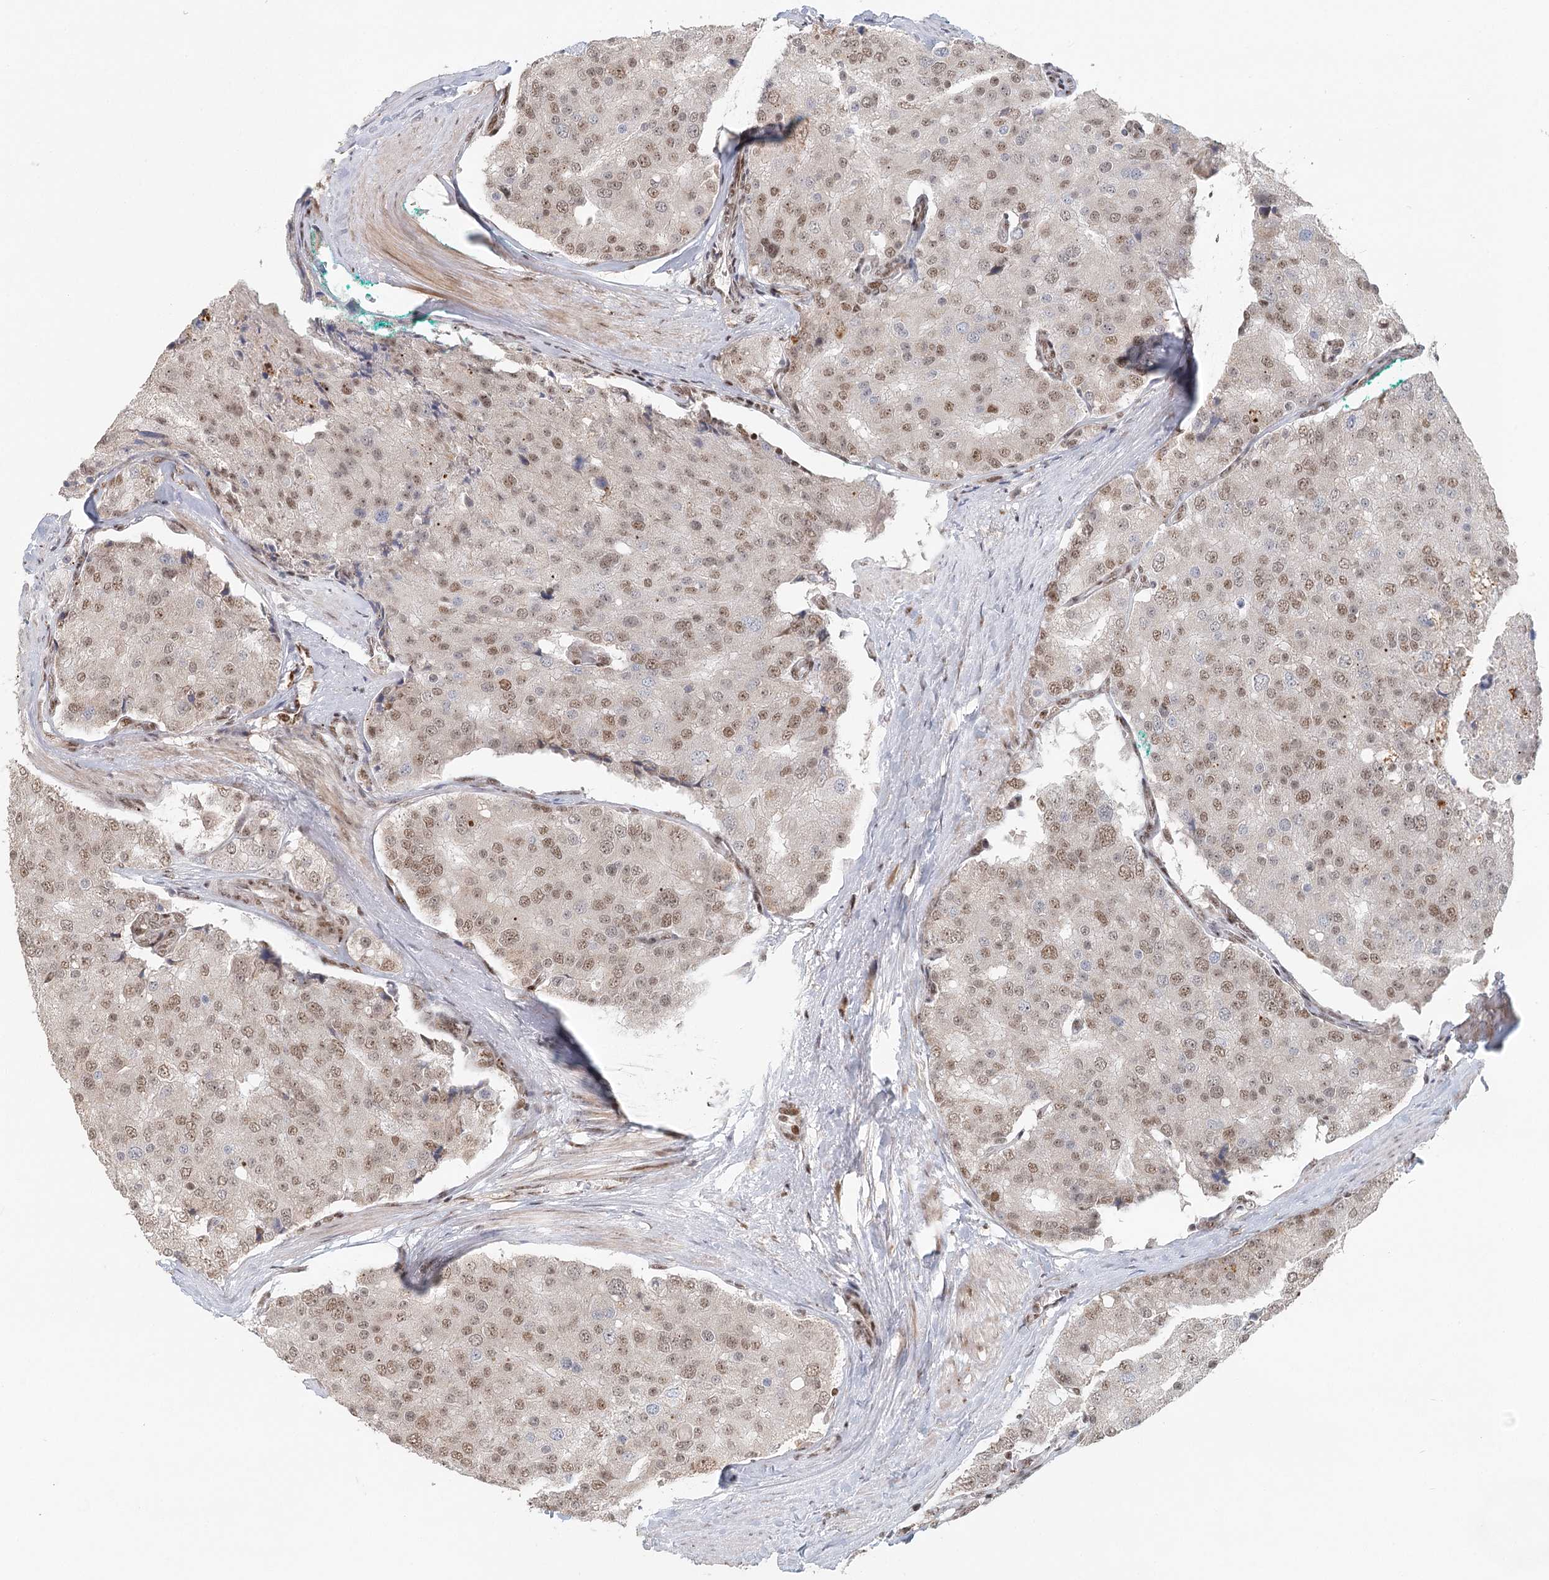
{"staining": {"intensity": "weak", "quantity": ">75%", "location": "nuclear"}, "tissue": "prostate cancer", "cell_type": "Tumor cells", "image_type": "cancer", "snomed": [{"axis": "morphology", "description": "Adenocarcinoma, High grade"}, {"axis": "topography", "description": "Prostate"}], "caption": "DAB immunohistochemical staining of human prostate cancer shows weak nuclear protein expression in approximately >75% of tumor cells. The protein of interest is stained brown, and the nuclei are stained in blue (DAB IHC with brightfield microscopy, high magnification).", "gene": "BNIP5", "patient": {"sex": "male", "age": 50}}